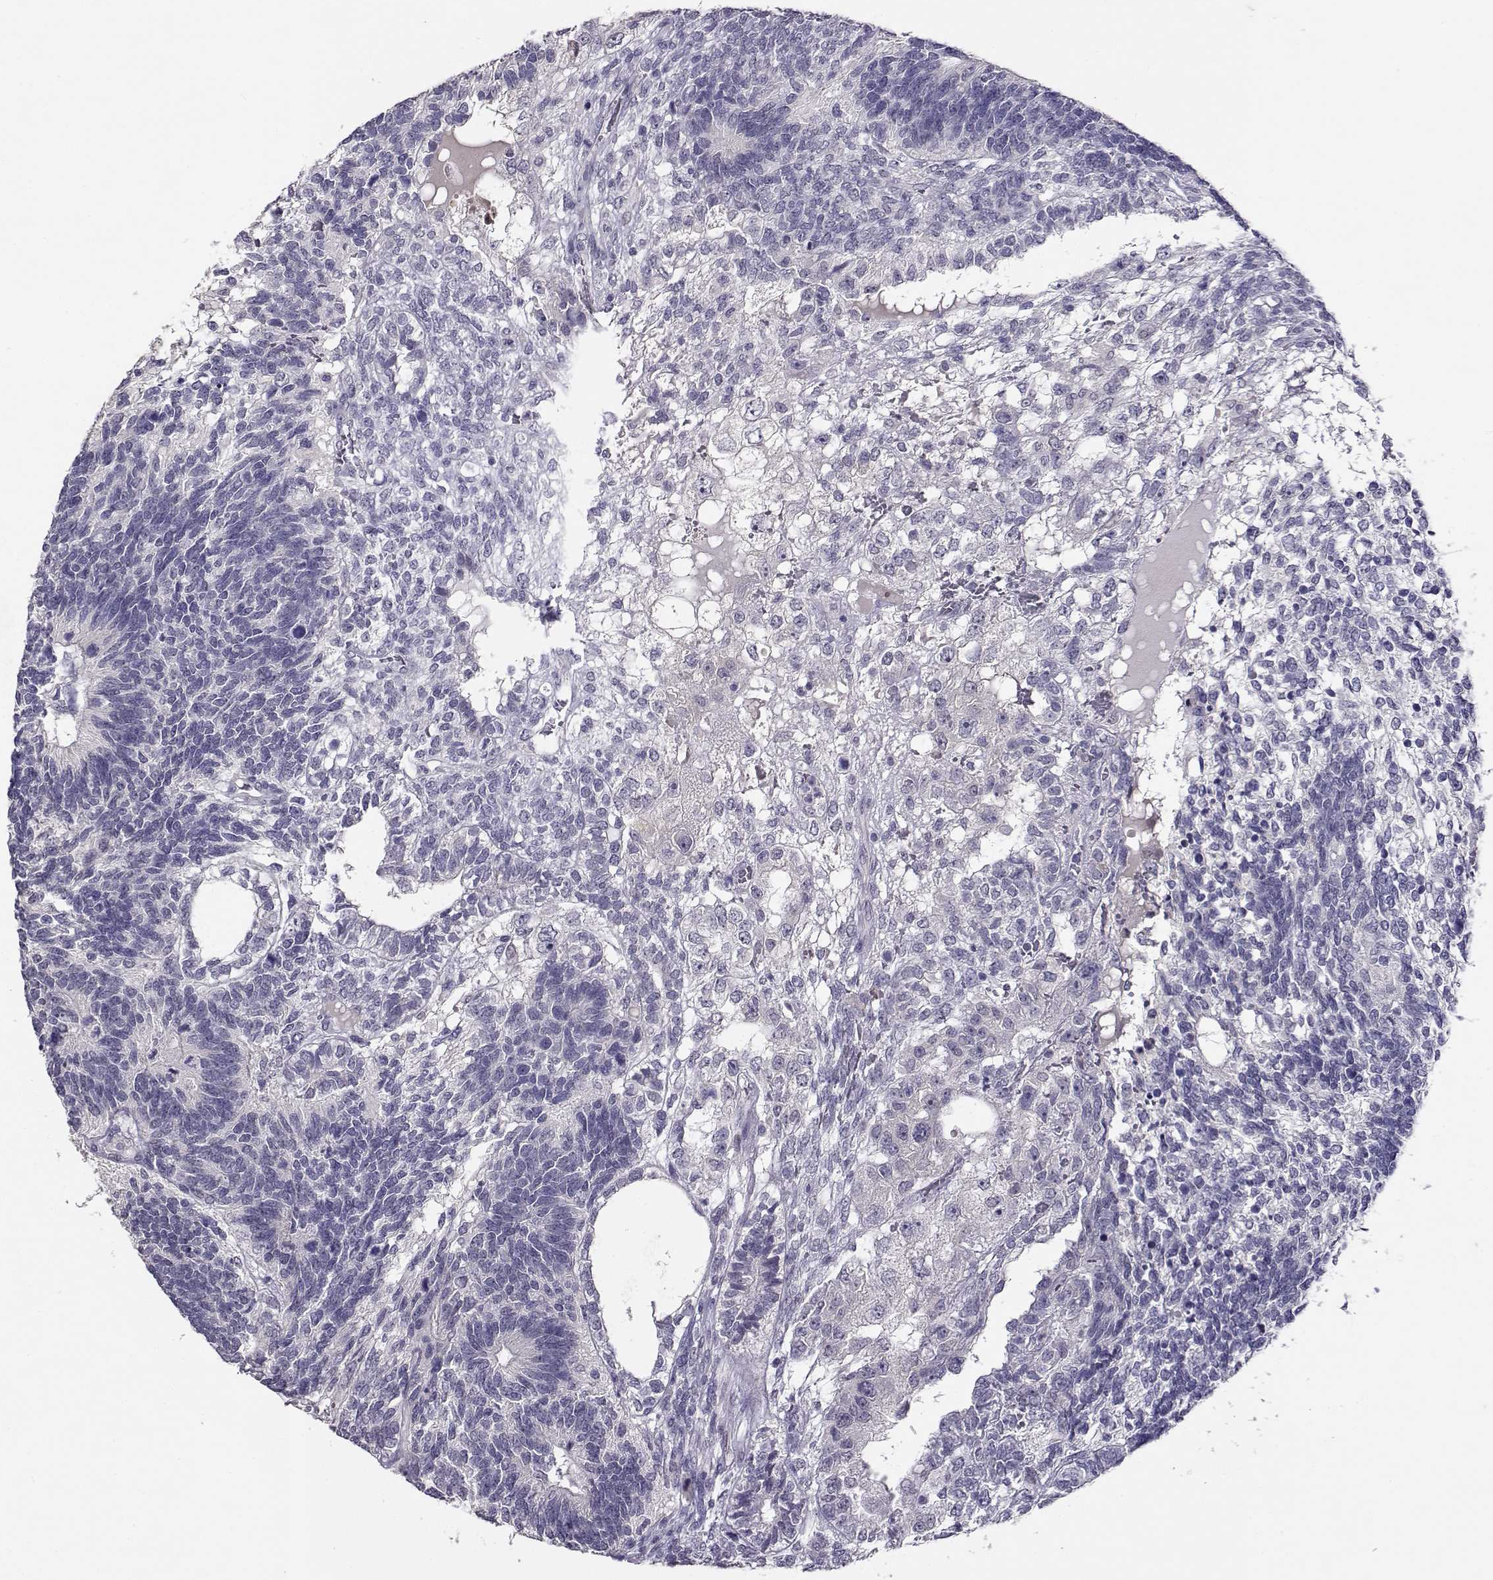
{"staining": {"intensity": "negative", "quantity": "none", "location": "none"}, "tissue": "testis cancer", "cell_type": "Tumor cells", "image_type": "cancer", "snomed": [{"axis": "morphology", "description": "Seminoma, NOS"}, {"axis": "morphology", "description": "Carcinoma, Embryonal, NOS"}, {"axis": "topography", "description": "Testis"}], "caption": "The IHC histopathology image has no significant expression in tumor cells of testis cancer tissue.", "gene": "RHOXF2", "patient": {"sex": "male", "age": 41}}